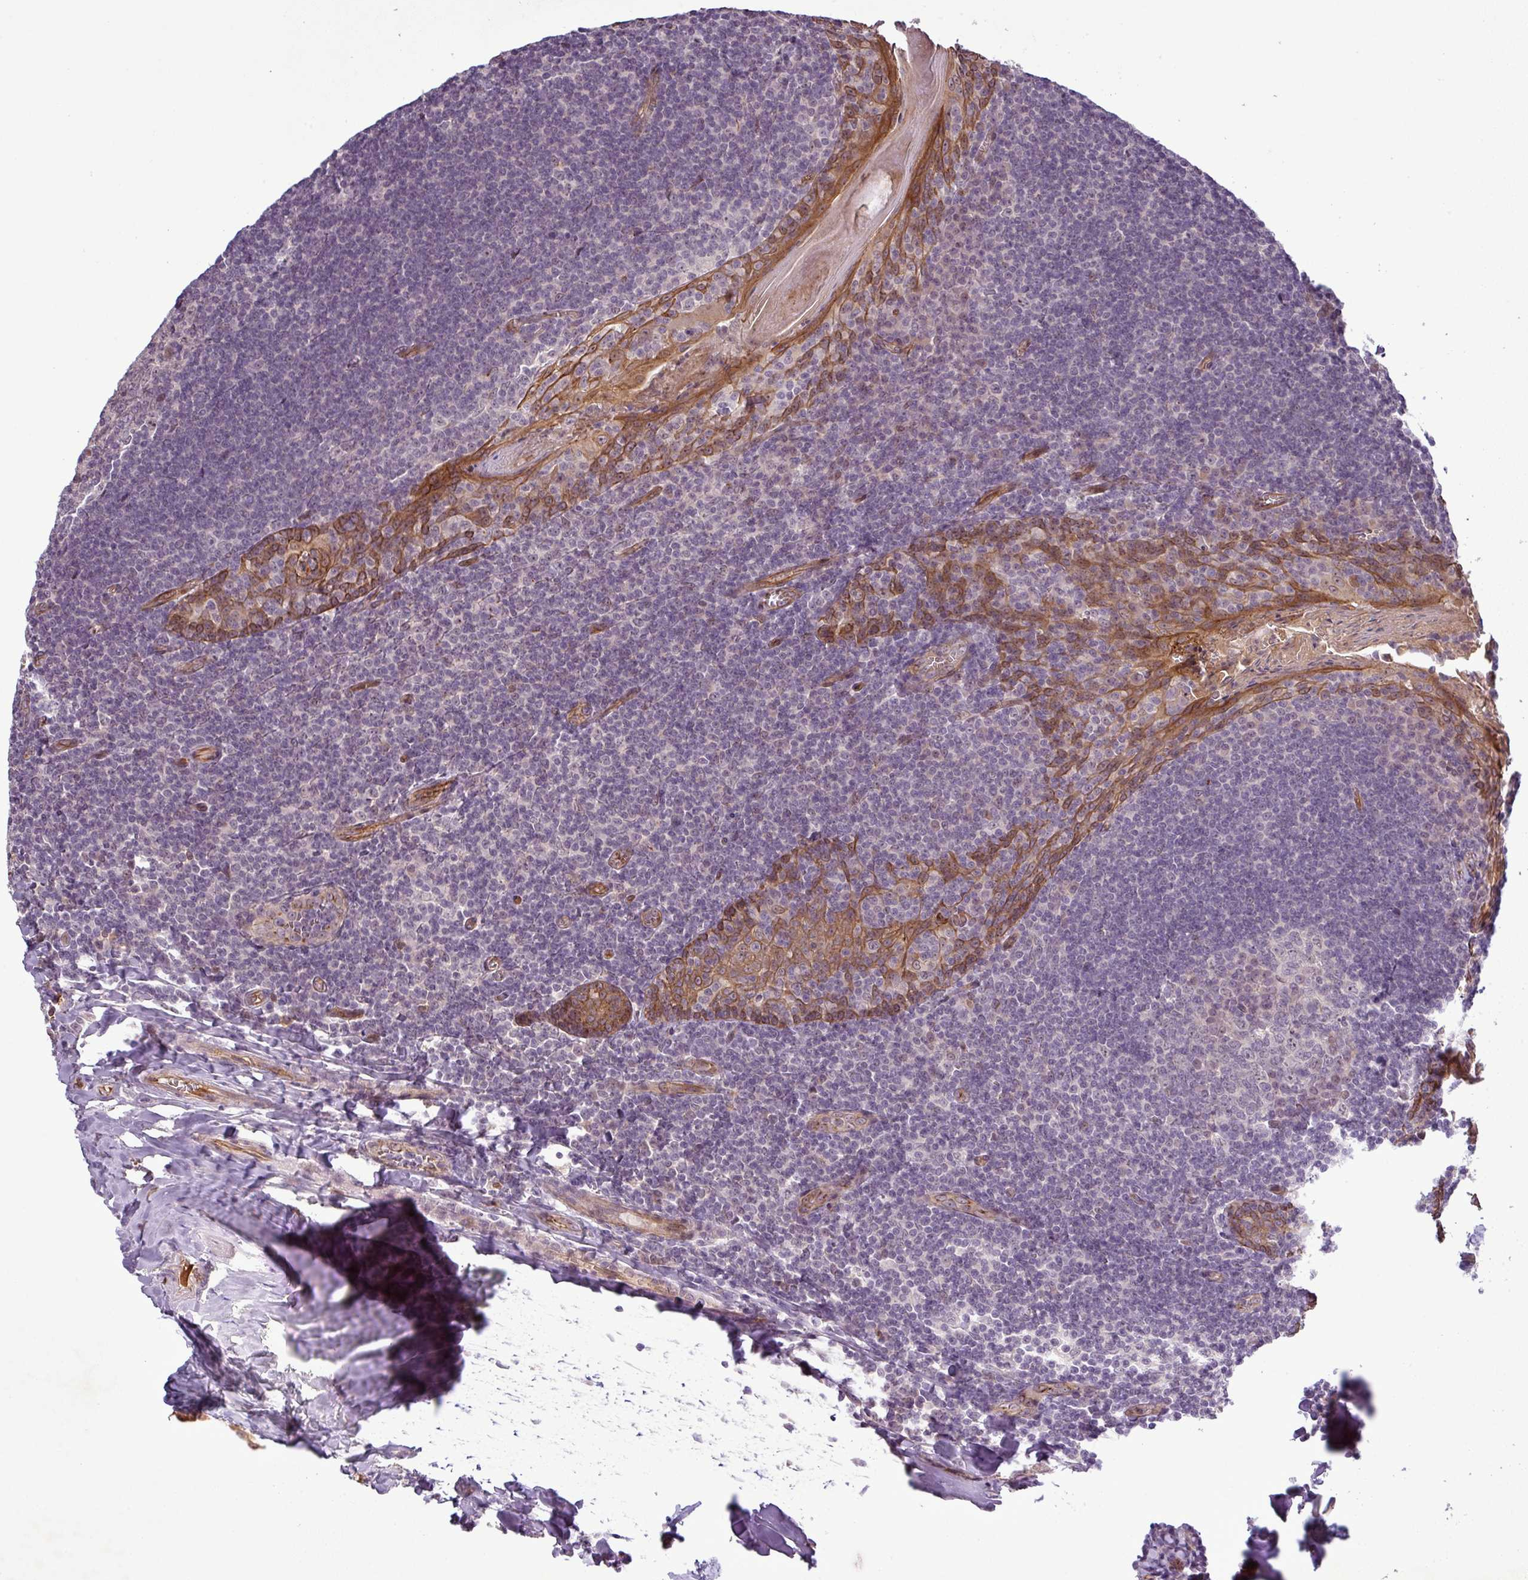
{"staining": {"intensity": "negative", "quantity": "none", "location": "none"}, "tissue": "tonsil", "cell_type": "Germinal center cells", "image_type": "normal", "snomed": [{"axis": "morphology", "description": "Normal tissue, NOS"}, {"axis": "topography", "description": "Tonsil"}], "caption": "This is a image of IHC staining of unremarkable tonsil, which shows no staining in germinal center cells.", "gene": "PCDH1", "patient": {"sex": "male", "age": 27}}